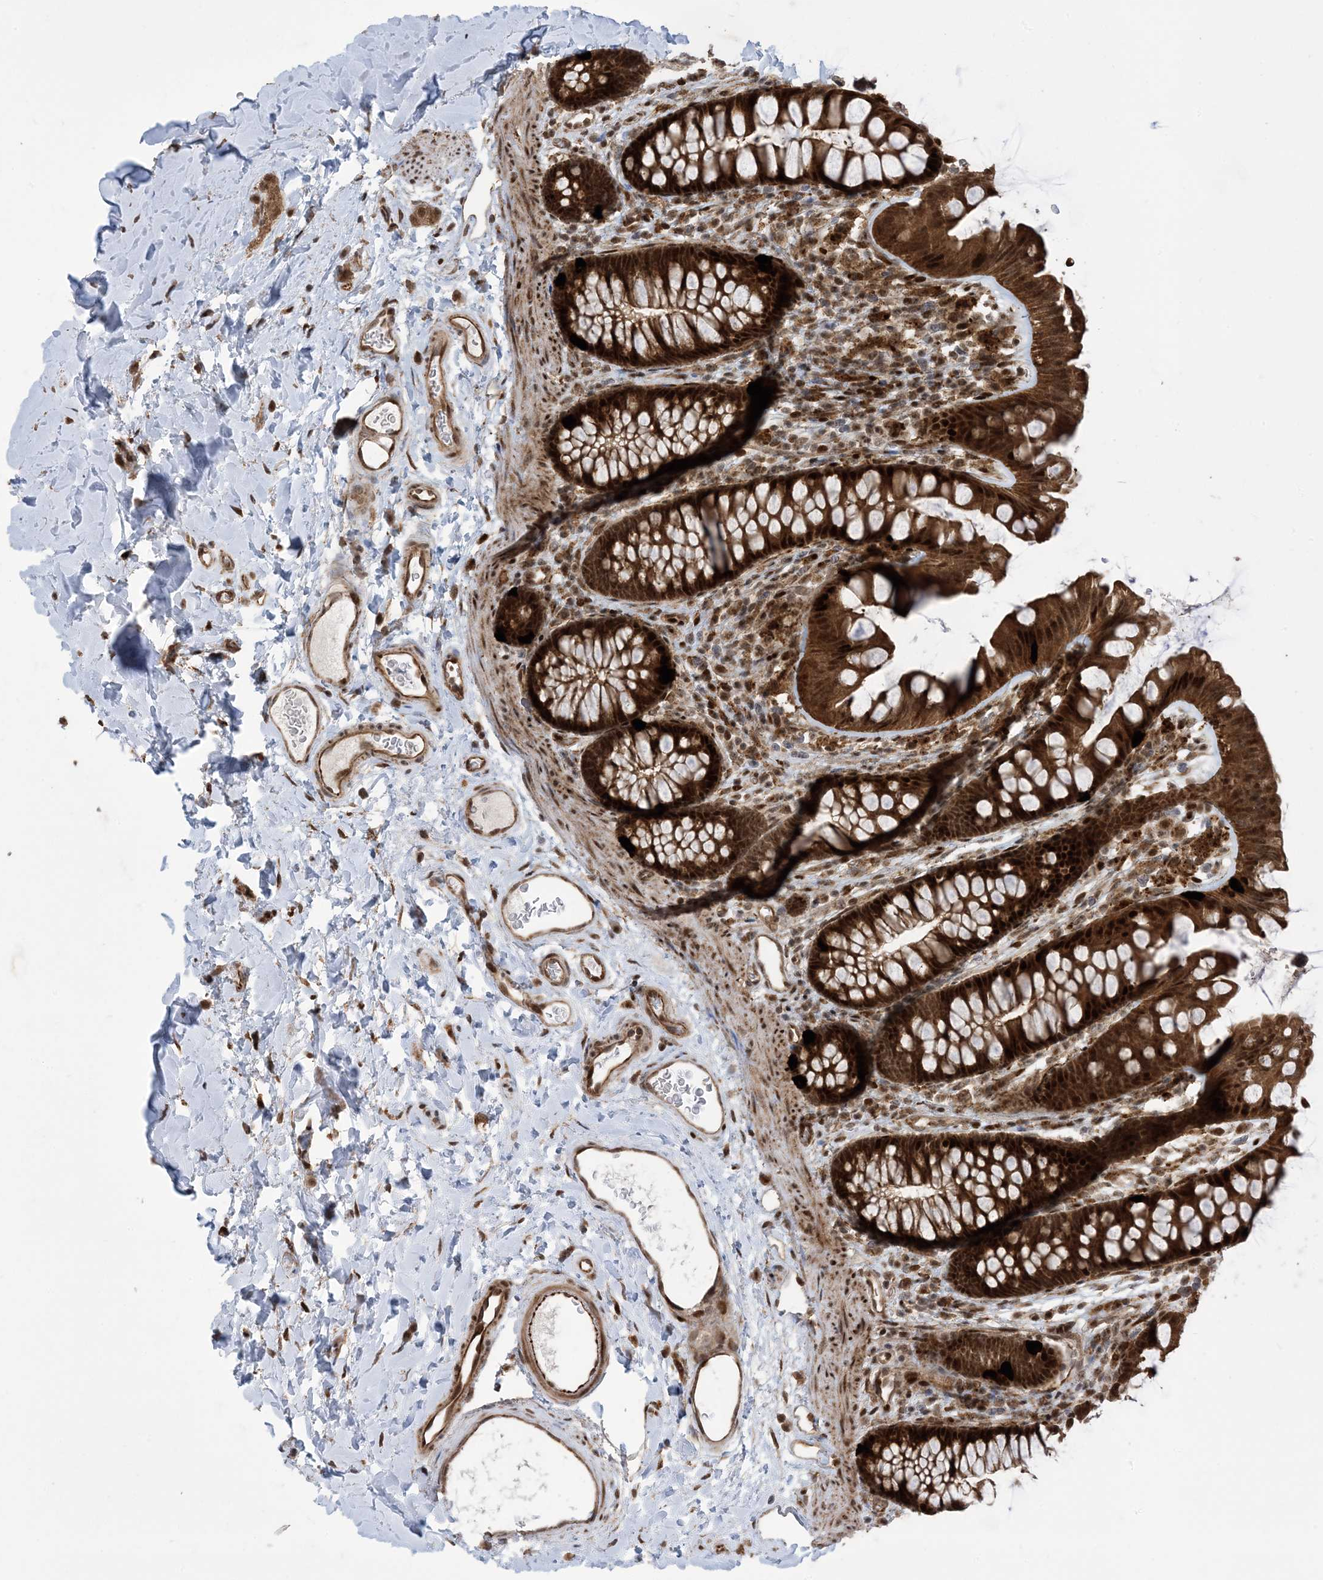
{"staining": {"intensity": "moderate", "quantity": ">75%", "location": "cytoplasmic/membranous,nuclear"}, "tissue": "colon", "cell_type": "Endothelial cells", "image_type": "normal", "snomed": [{"axis": "morphology", "description": "Normal tissue, NOS"}, {"axis": "topography", "description": "Colon"}], "caption": "Protein expression by immunohistochemistry (IHC) exhibits moderate cytoplasmic/membranous,nuclear positivity in approximately >75% of endothelial cells in benign colon.", "gene": "FAM9B", "patient": {"sex": "female", "age": 62}}